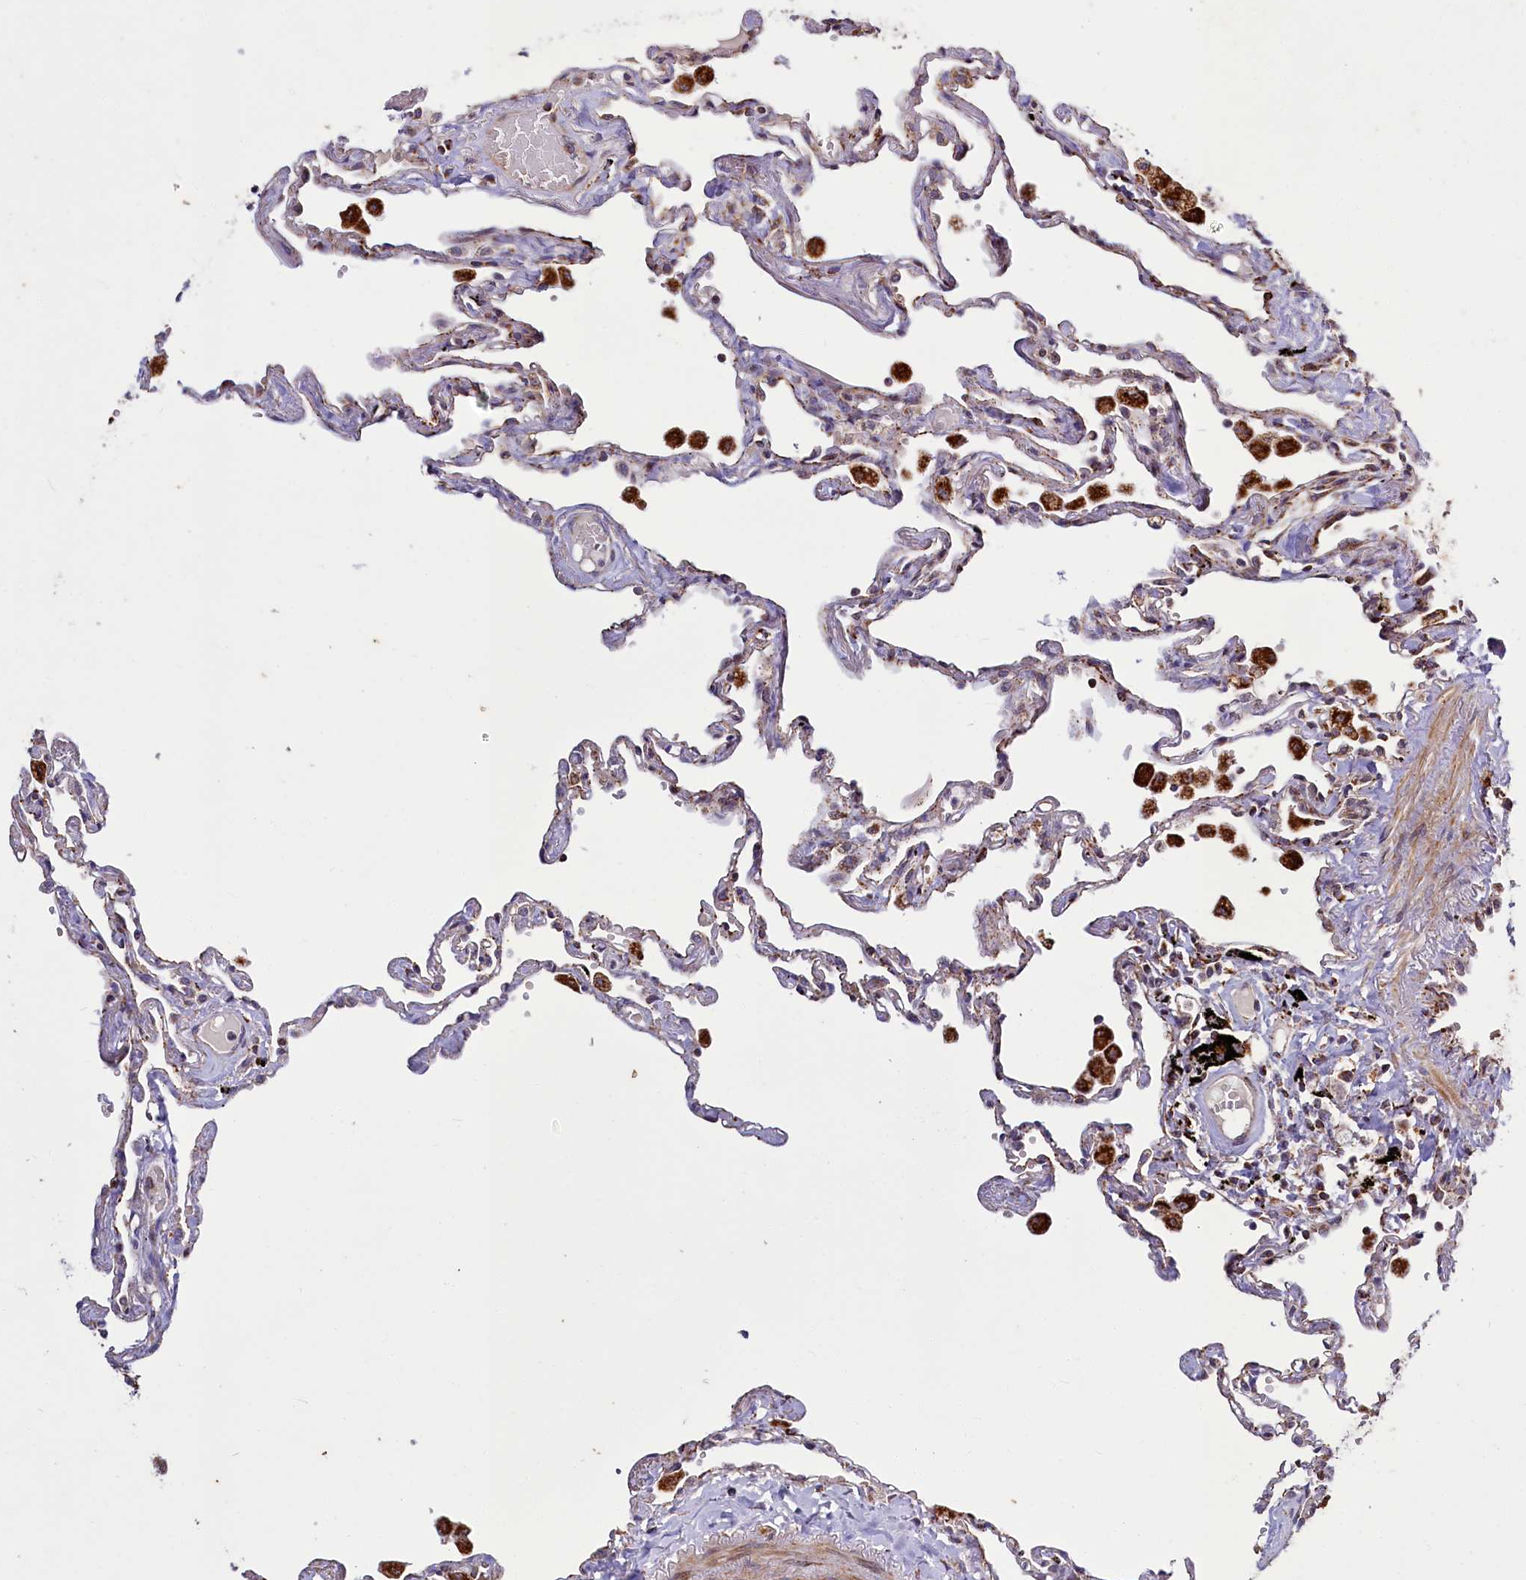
{"staining": {"intensity": "negative", "quantity": "none", "location": "none"}, "tissue": "lung", "cell_type": "Alveolar cells", "image_type": "normal", "snomed": [{"axis": "morphology", "description": "Normal tissue, NOS"}, {"axis": "topography", "description": "Lung"}], "caption": "This is a photomicrograph of IHC staining of normal lung, which shows no positivity in alveolar cells. The staining is performed using DAB (3,3'-diaminobenzidine) brown chromogen with nuclei counter-stained in using hematoxylin.", "gene": "DYNC2H1", "patient": {"sex": "female", "age": 67}}